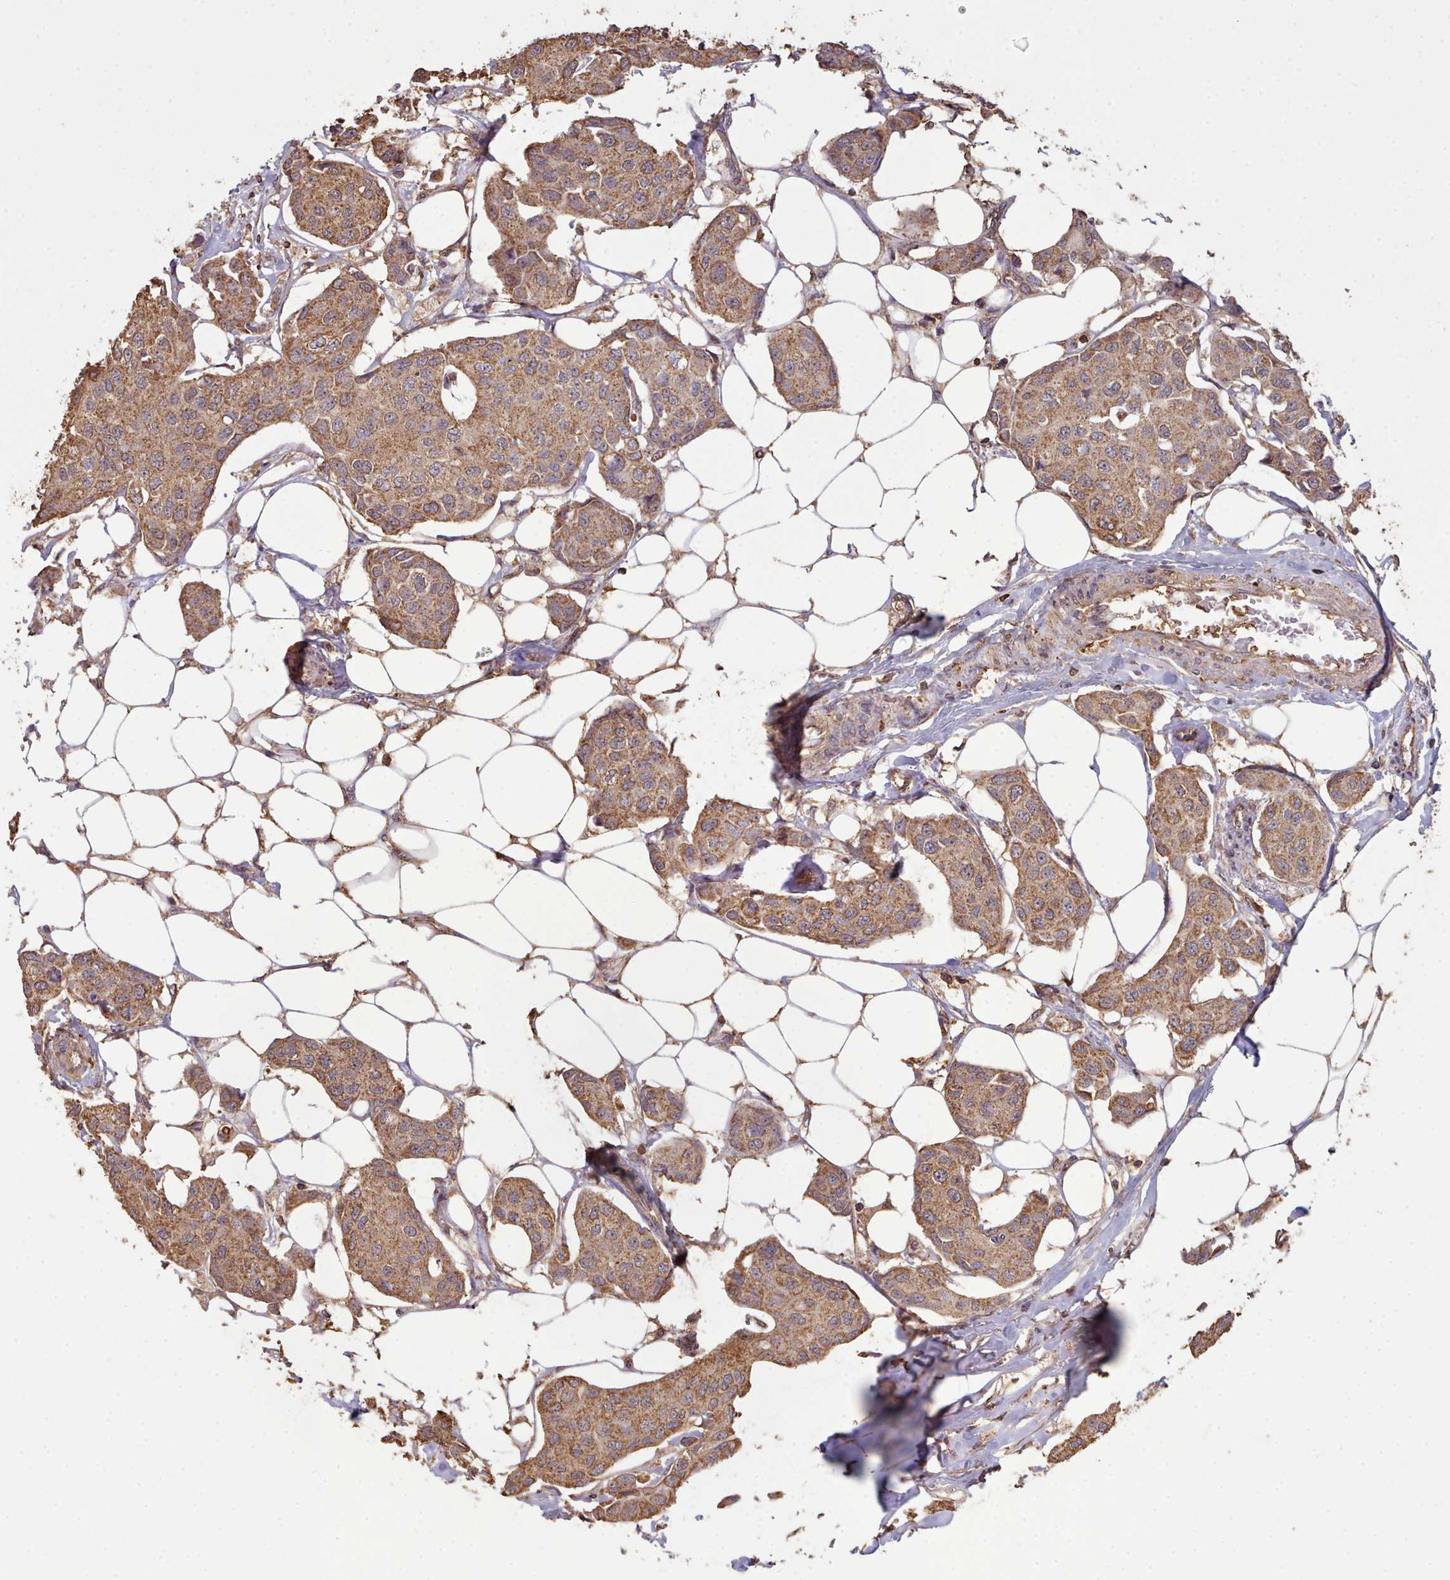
{"staining": {"intensity": "moderate", "quantity": ">75%", "location": "cytoplasmic/membranous"}, "tissue": "breast cancer", "cell_type": "Tumor cells", "image_type": "cancer", "snomed": [{"axis": "morphology", "description": "Duct carcinoma"}, {"axis": "topography", "description": "Breast"}, {"axis": "topography", "description": "Lymph node"}], "caption": "This photomicrograph reveals immunohistochemistry staining of human breast cancer, with medium moderate cytoplasmic/membranous staining in approximately >75% of tumor cells.", "gene": "METRN", "patient": {"sex": "female", "age": 80}}